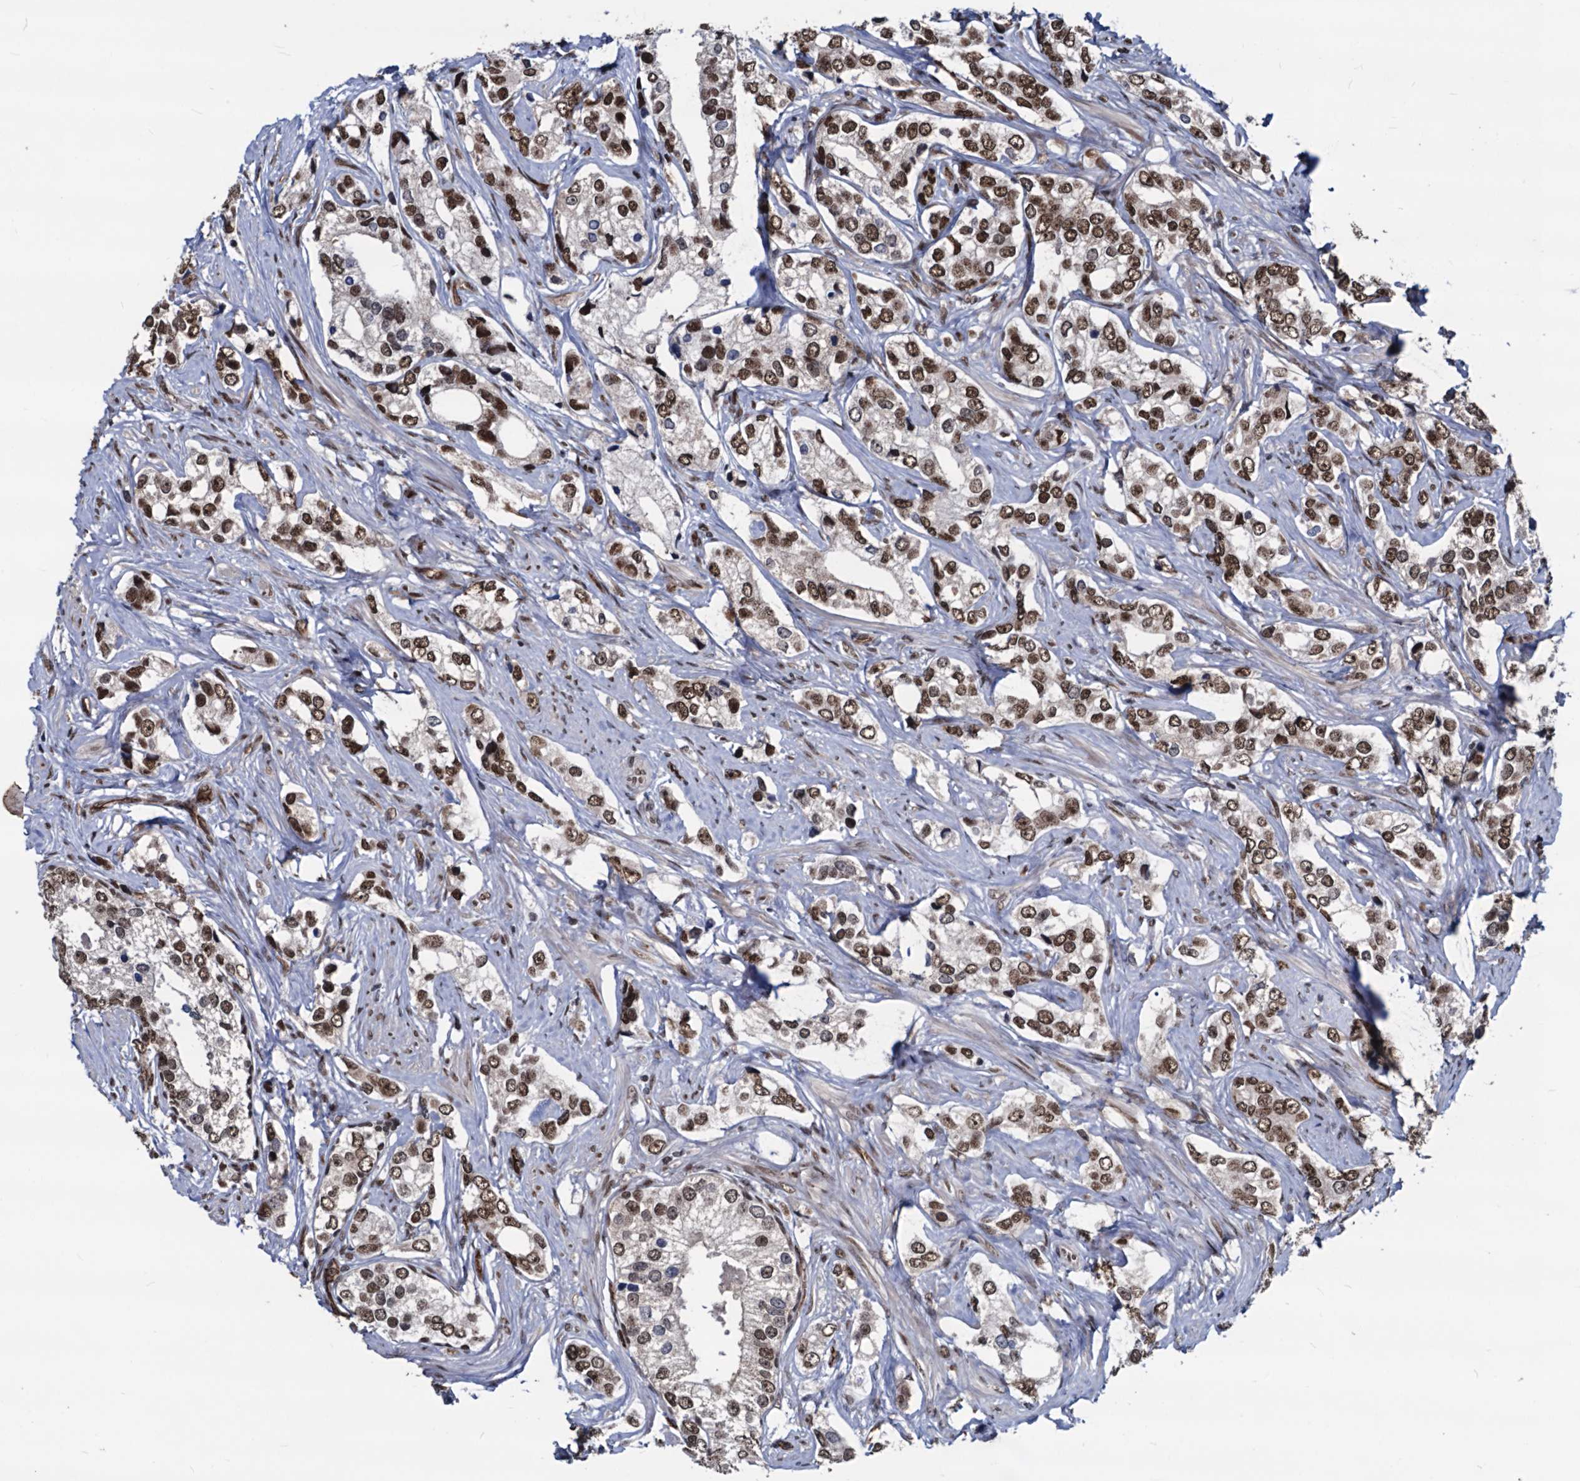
{"staining": {"intensity": "strong", "quantity": ">75%", "location": "nuclear"}, "tissue": "prostate cancer", "cell_type": "Tumor cells", "image_type": "cancer", "snomed": [{"axis": "morphology", "description": "Adenocarcinoma, High grade"}, {"axis": "topography", "description": "Prostate"}], "caption": "Strong nuclear positivity is identified in approximately >75% of tumor cells in prostate high-grade adenocarcinoma.", "gene": "GALNT11", "patient": {"sex": "male", "age": 66}}